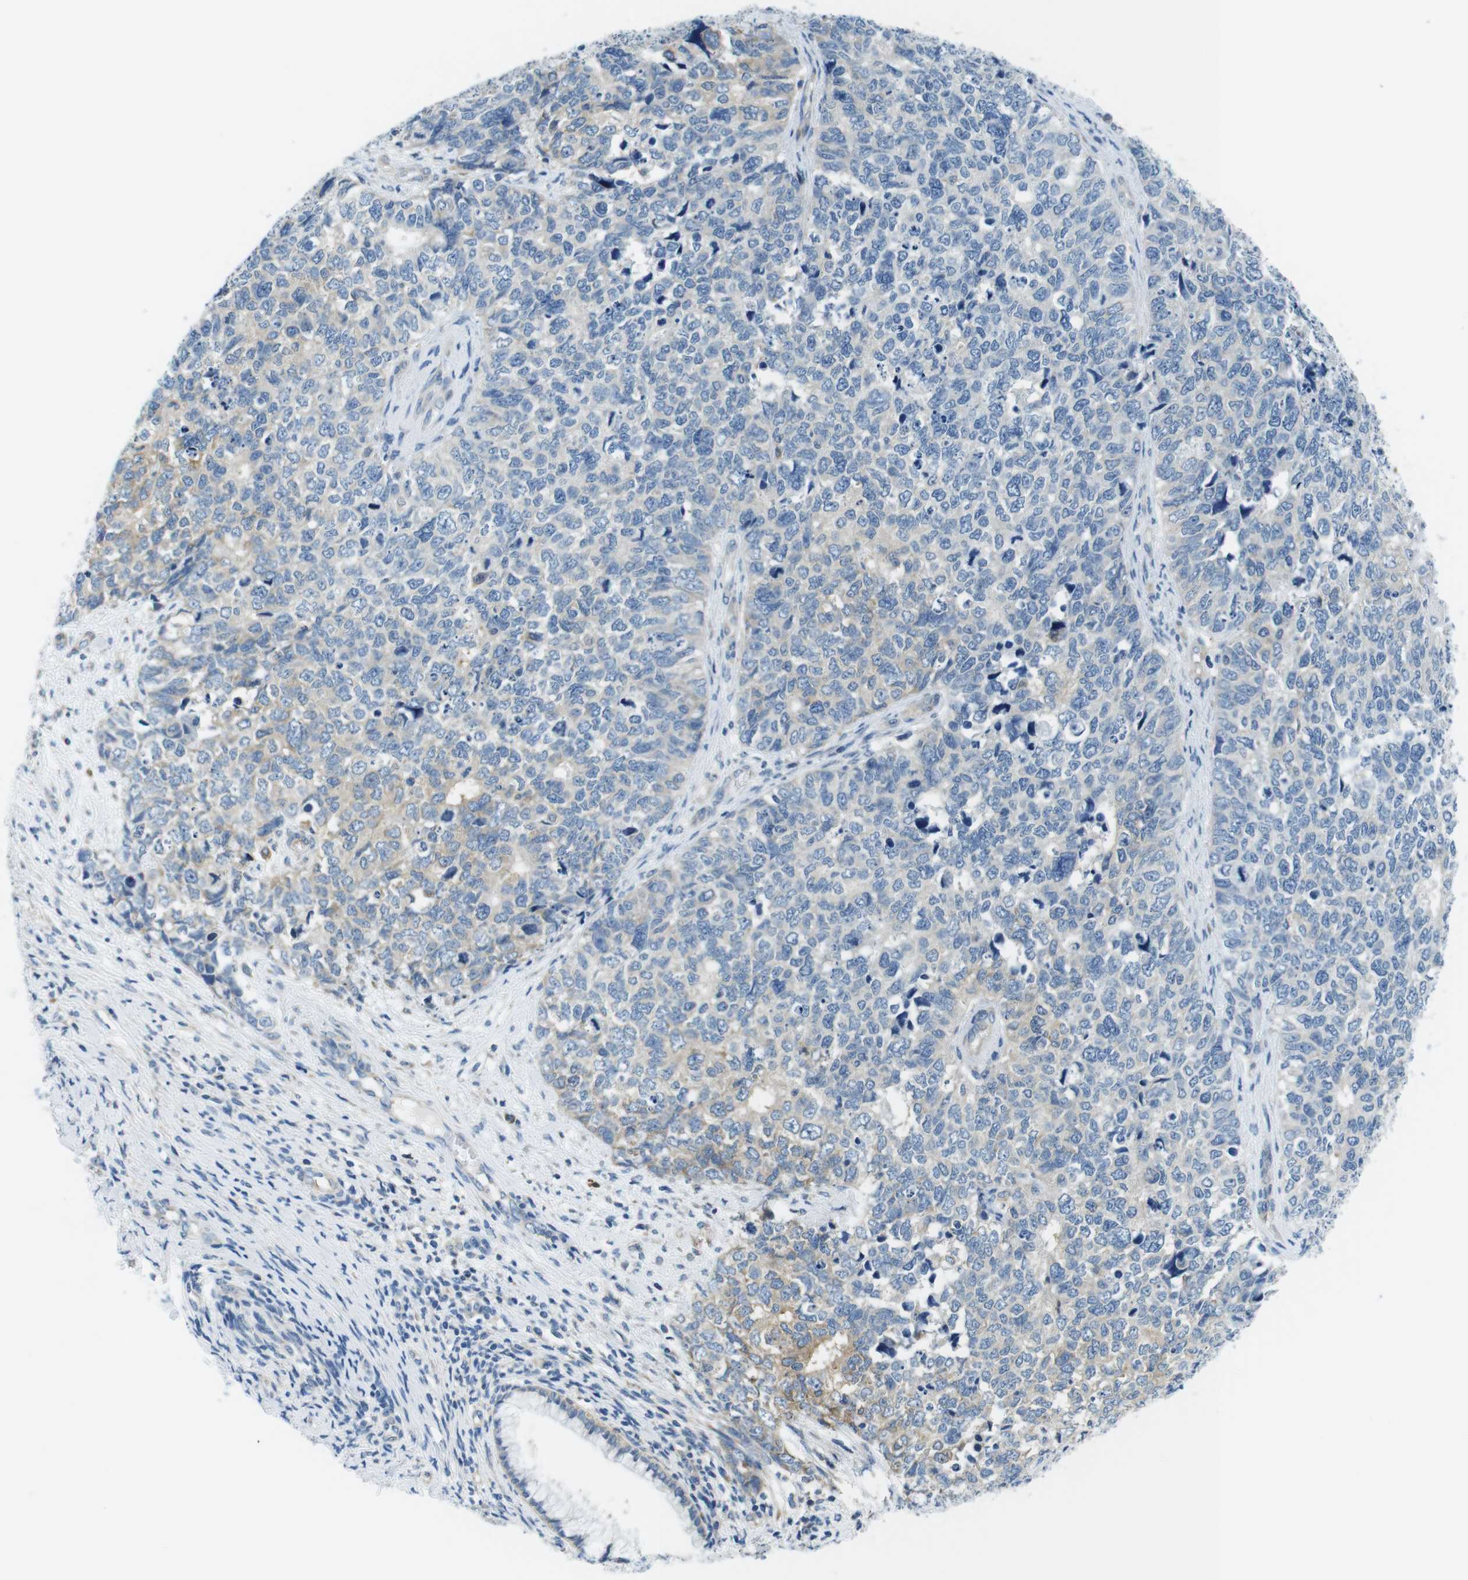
{"staining": {"intensity": "moderate", "quantity": "25%-75%", "location": "cytoplasmic/membranous"}, "tissue": "cervical cancer", "cell_type": "Tumor cells", "image_type": "cancer", "snomed": [{"axis": "morphology", "description": "Squamous cell carcinoma, NOS"}, {"axis": "topography", "description": "Cervix"}], "caption": "Cervical cancer tissue shows moderate cytoplasmic/membranous staining in about 25%-75% of tumor cells", "gene": "EIF2B5", "patient": {"sex": "female", "age": 63}}